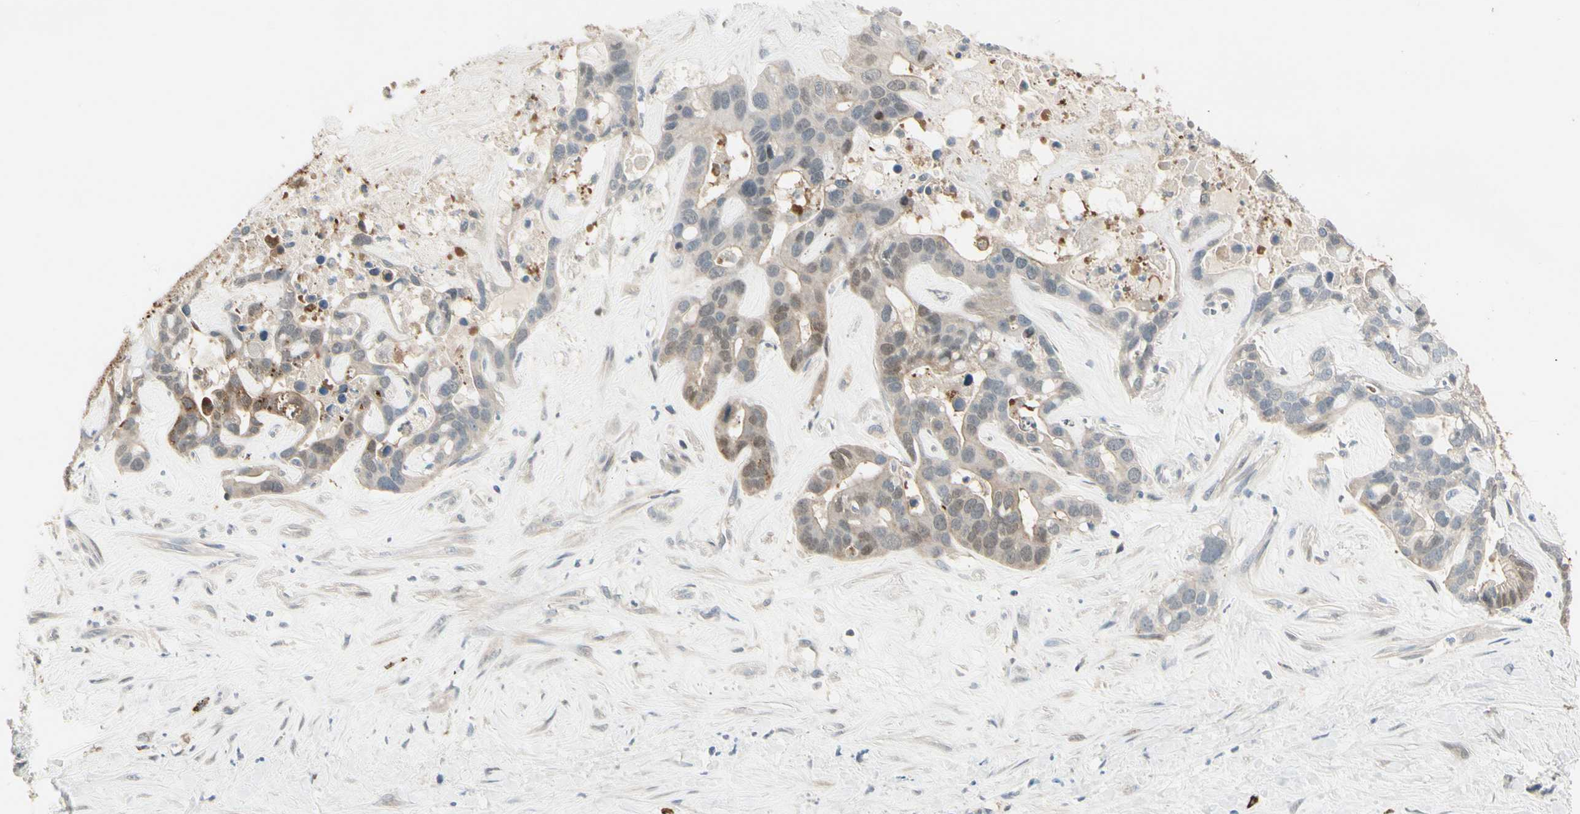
{"staining": {"intensity": "weak", "quantity": "<25%", "location": "cytoplasmic/membranous,nuclear"}, "tissue": "liver cancer", "cell_type": "Tumor cells", "image_type": "cancer", "snomed": [{"axis": "morphology", "description": "Cholangiocarcinoma"}, {"axis": "topography", "description": "Liver"}], "caption": "The immunohistochemistry (IHC) micrograph has no significant staining in tumor cells of liver cancer (cholangiocarcinoma) tissue. (Immunohistochemistry (ihc), brightfield microscopy, high magnification).", "gene": "EVC", "patient": {"sex": "female", "age": 65}}